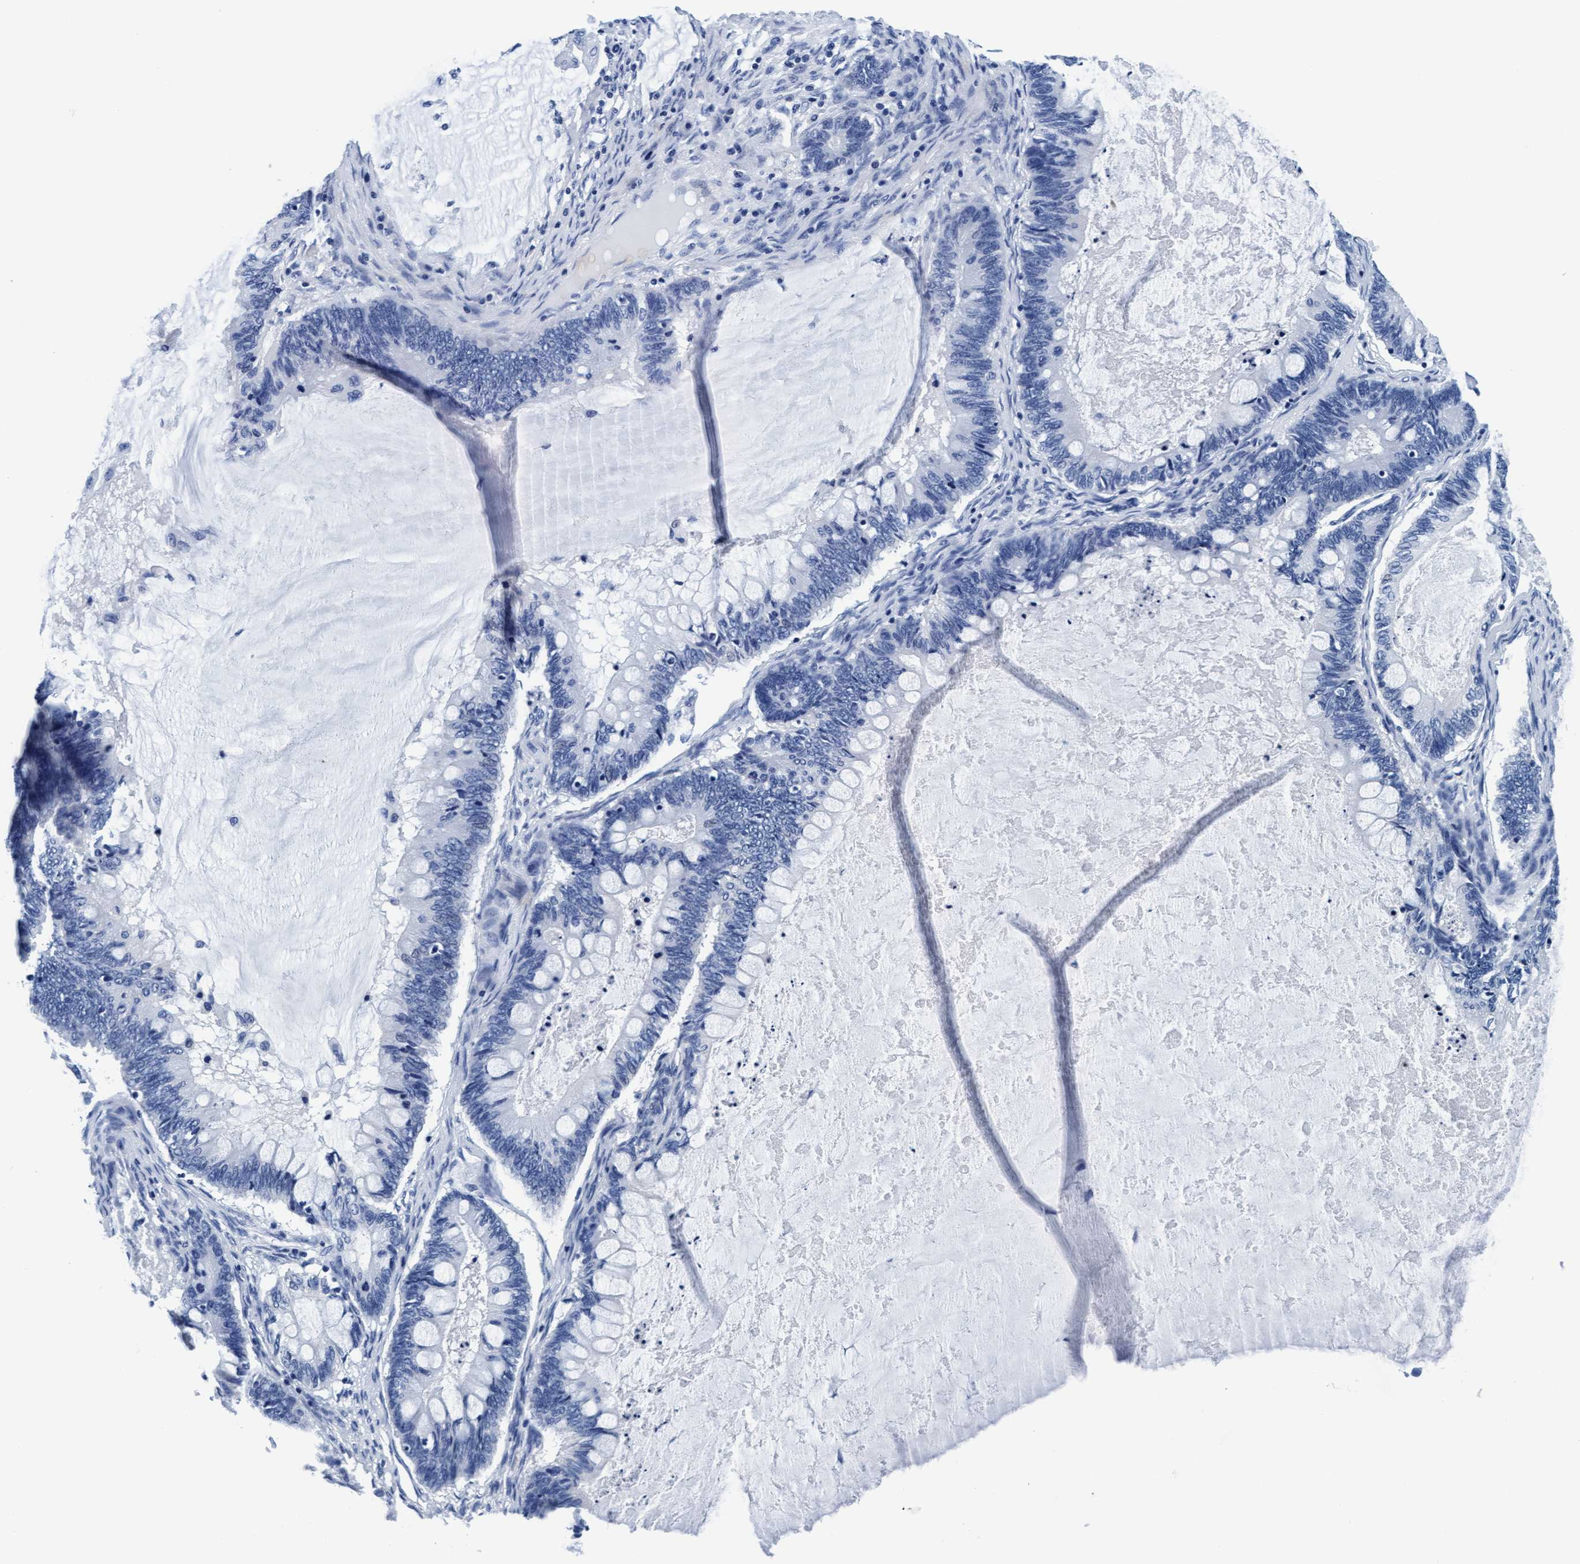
{"staining": {"intensity": "negative", "quantity": "none", "location": "none"}, "tissue": "ovarian cancer", "cell_type": "Tumor cells", "image_type": "cancer", "snomed": [{"axis": "morphology", "description": "Cystadenocarcinoma, mucinous, NOS"}, {"axis": "topography", "description": "Ovary"}], "caption": "Tumor cells are negative for brown protein staining in ovarian mucinous cystadenocarcinoma.", "gene": "ARSG", "patient": {"sex": "female", "age": 61}}